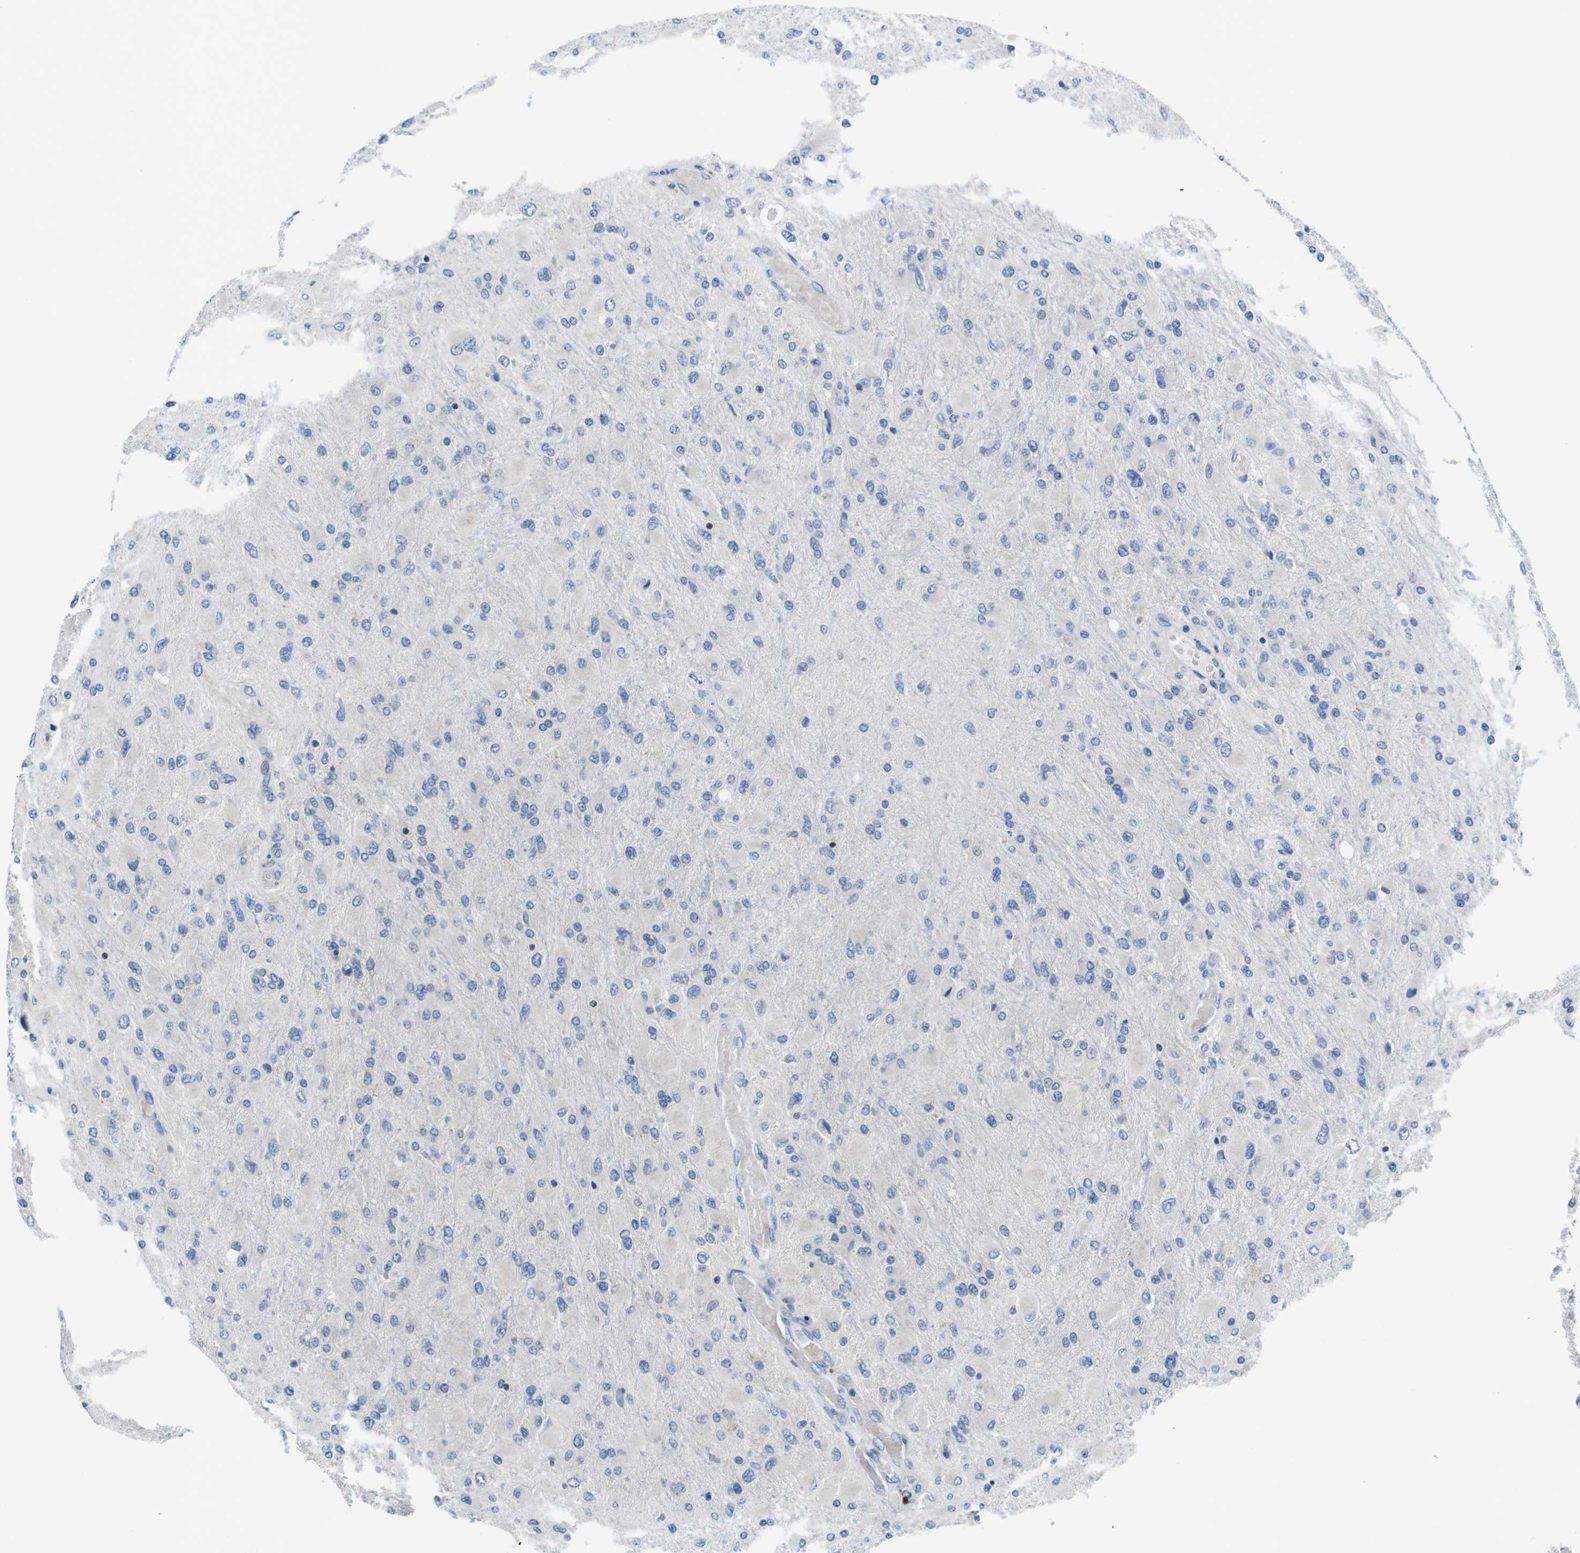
{"staining": {"intensity": "negative", "quantity": "none", "location": "none"}, "tissue": "glioma", "cell_type": "Tumor cells", "image_type": "cancer", "snomed": [{"axis": "morphology", "description": "Glioma, malignant, High grade"}, {"axis": "topography", "description": "Cerebral cortex"}], "caption": "Tumor cells show no significant positivity in glioma.", "gene": "PIK3CD", "patient": {"sex": "female", "age": 36}}